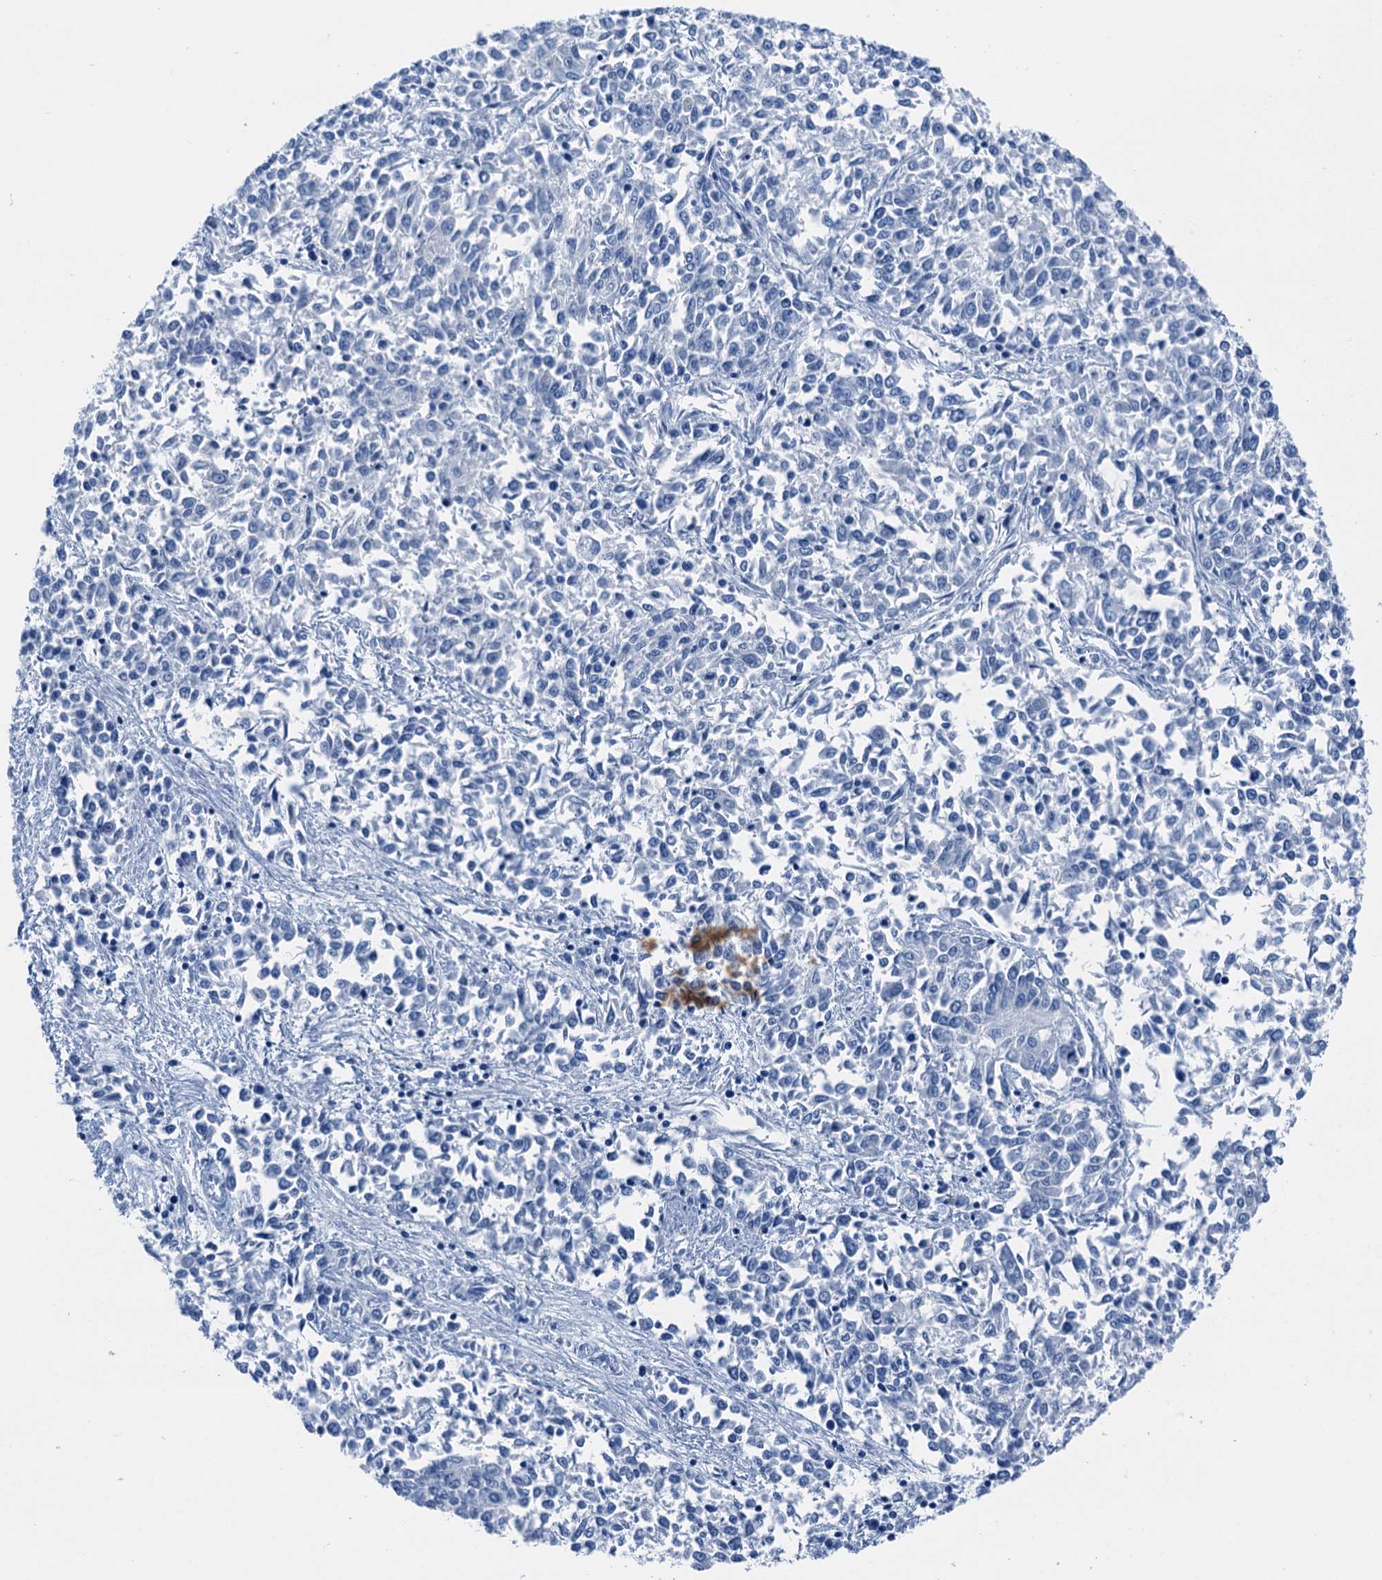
{"staining": {"intensity": "negative", "quantity": "none", "location": "none"}, "tissue": "endometrial cancer", "cell_type": "Tumor cells", "image_type": "cancer", "snomed": [{"axis": "morphology", "description": "Adenocarcinoma, NOS"}, {"axis": "topography", "description": "Endometrium"}], "caption": "Immunohistochemistry (IHC) of human endometrial adenocarcinoma demonstrates no positivity in tumor cells.", "gene": "CBLN3", "patient": {"sex": "female", "age": 50}}